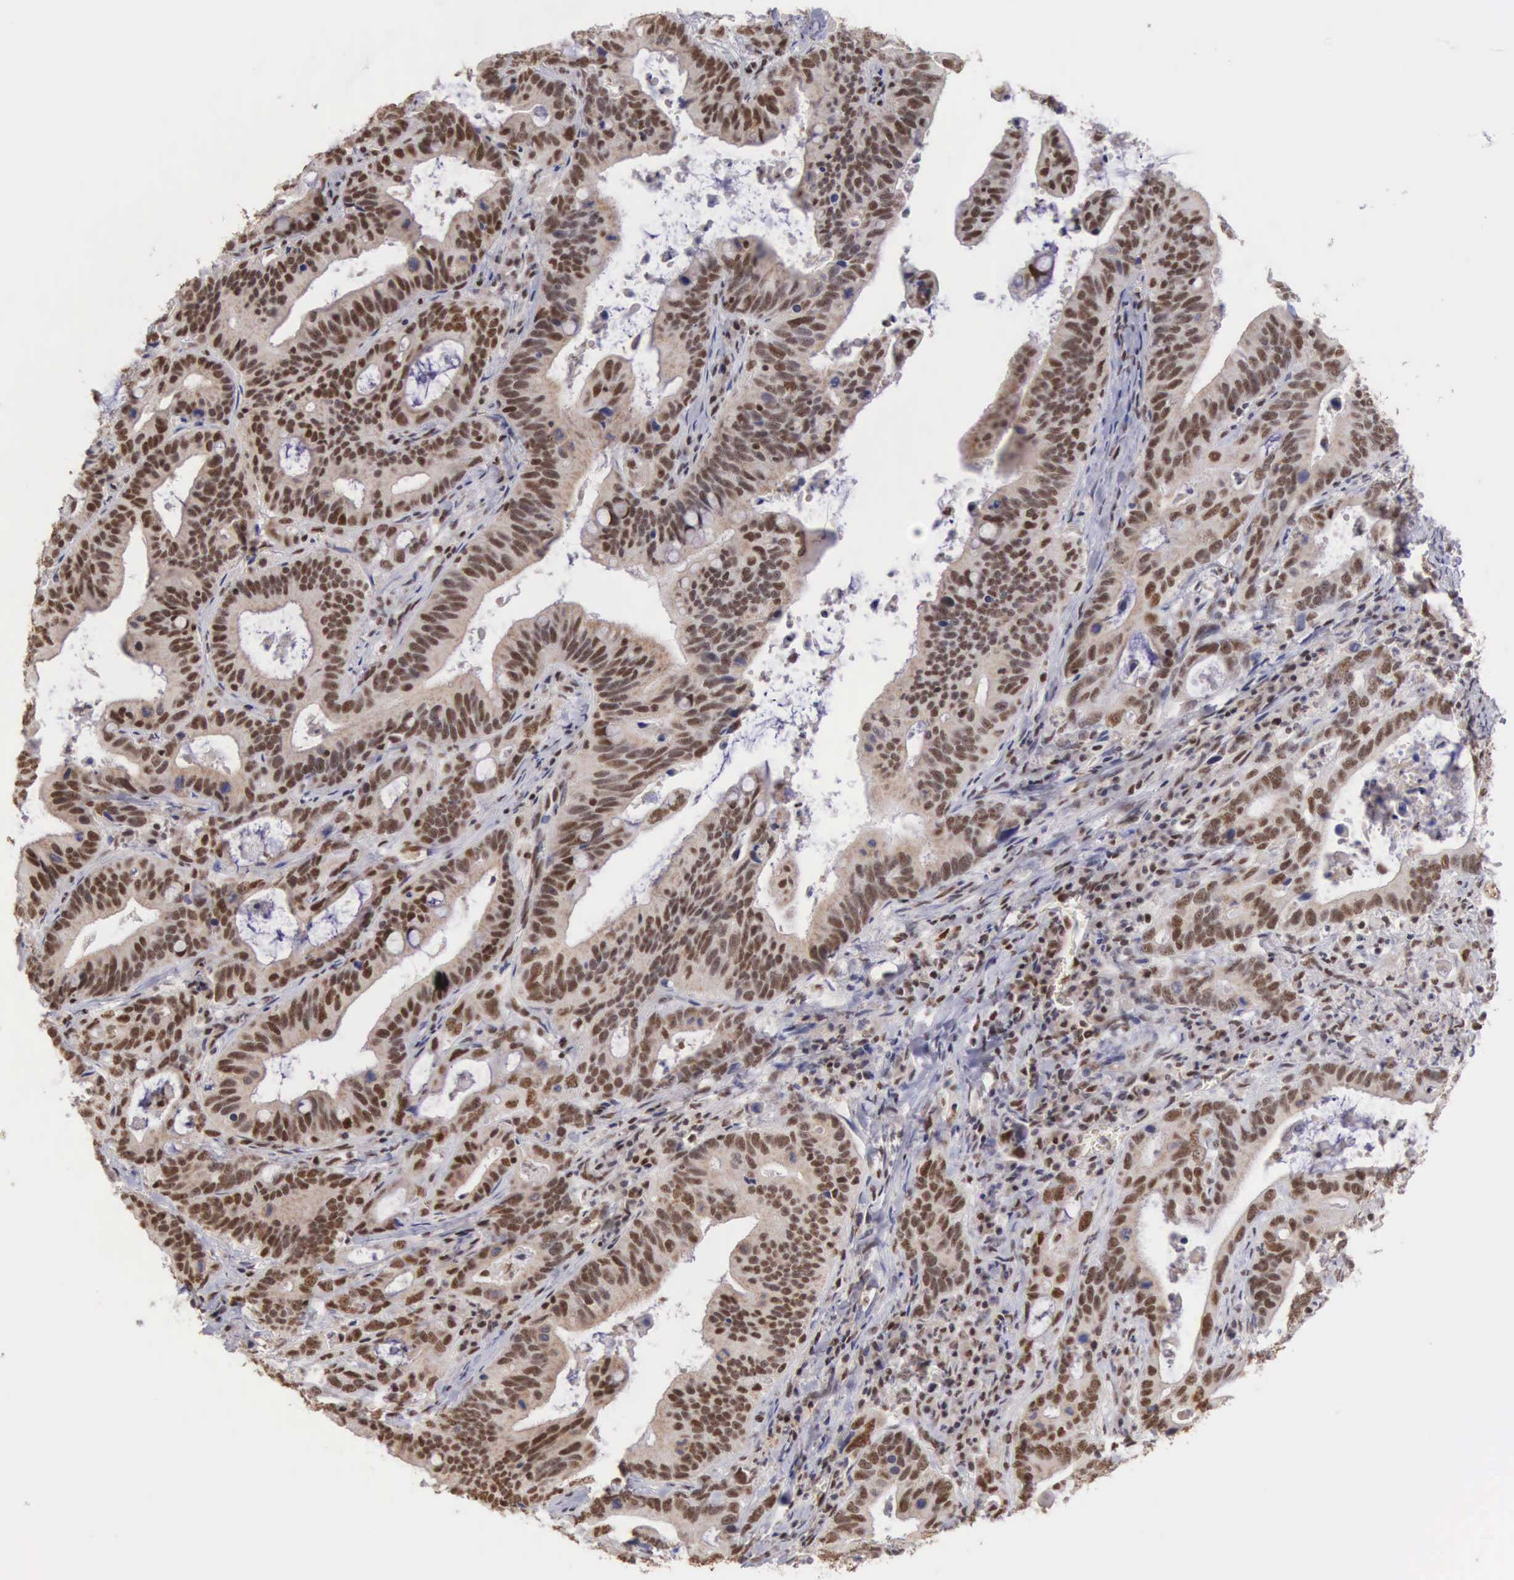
{"staining": {"intensity": "moderate", "quantity": "25%-75%", "location": "nuclear"}, "tissue": "stomach cancer", "cell_type": "Tumor cells", "image_type": "cancer", "snomed": [{"axis": "morphology", "description": "Adenocarcinoma, NOS"}, {"axis": "topography", "description": "Stomach, upper"}], "caption": "Protein expression analysis of adenocarcinoma (stomach) shows moderate nuclear expression in approximately 25%-75% of tumor cells.", "gene": "HTATSF1", "patient": {"sex": "male", "age": 63}}